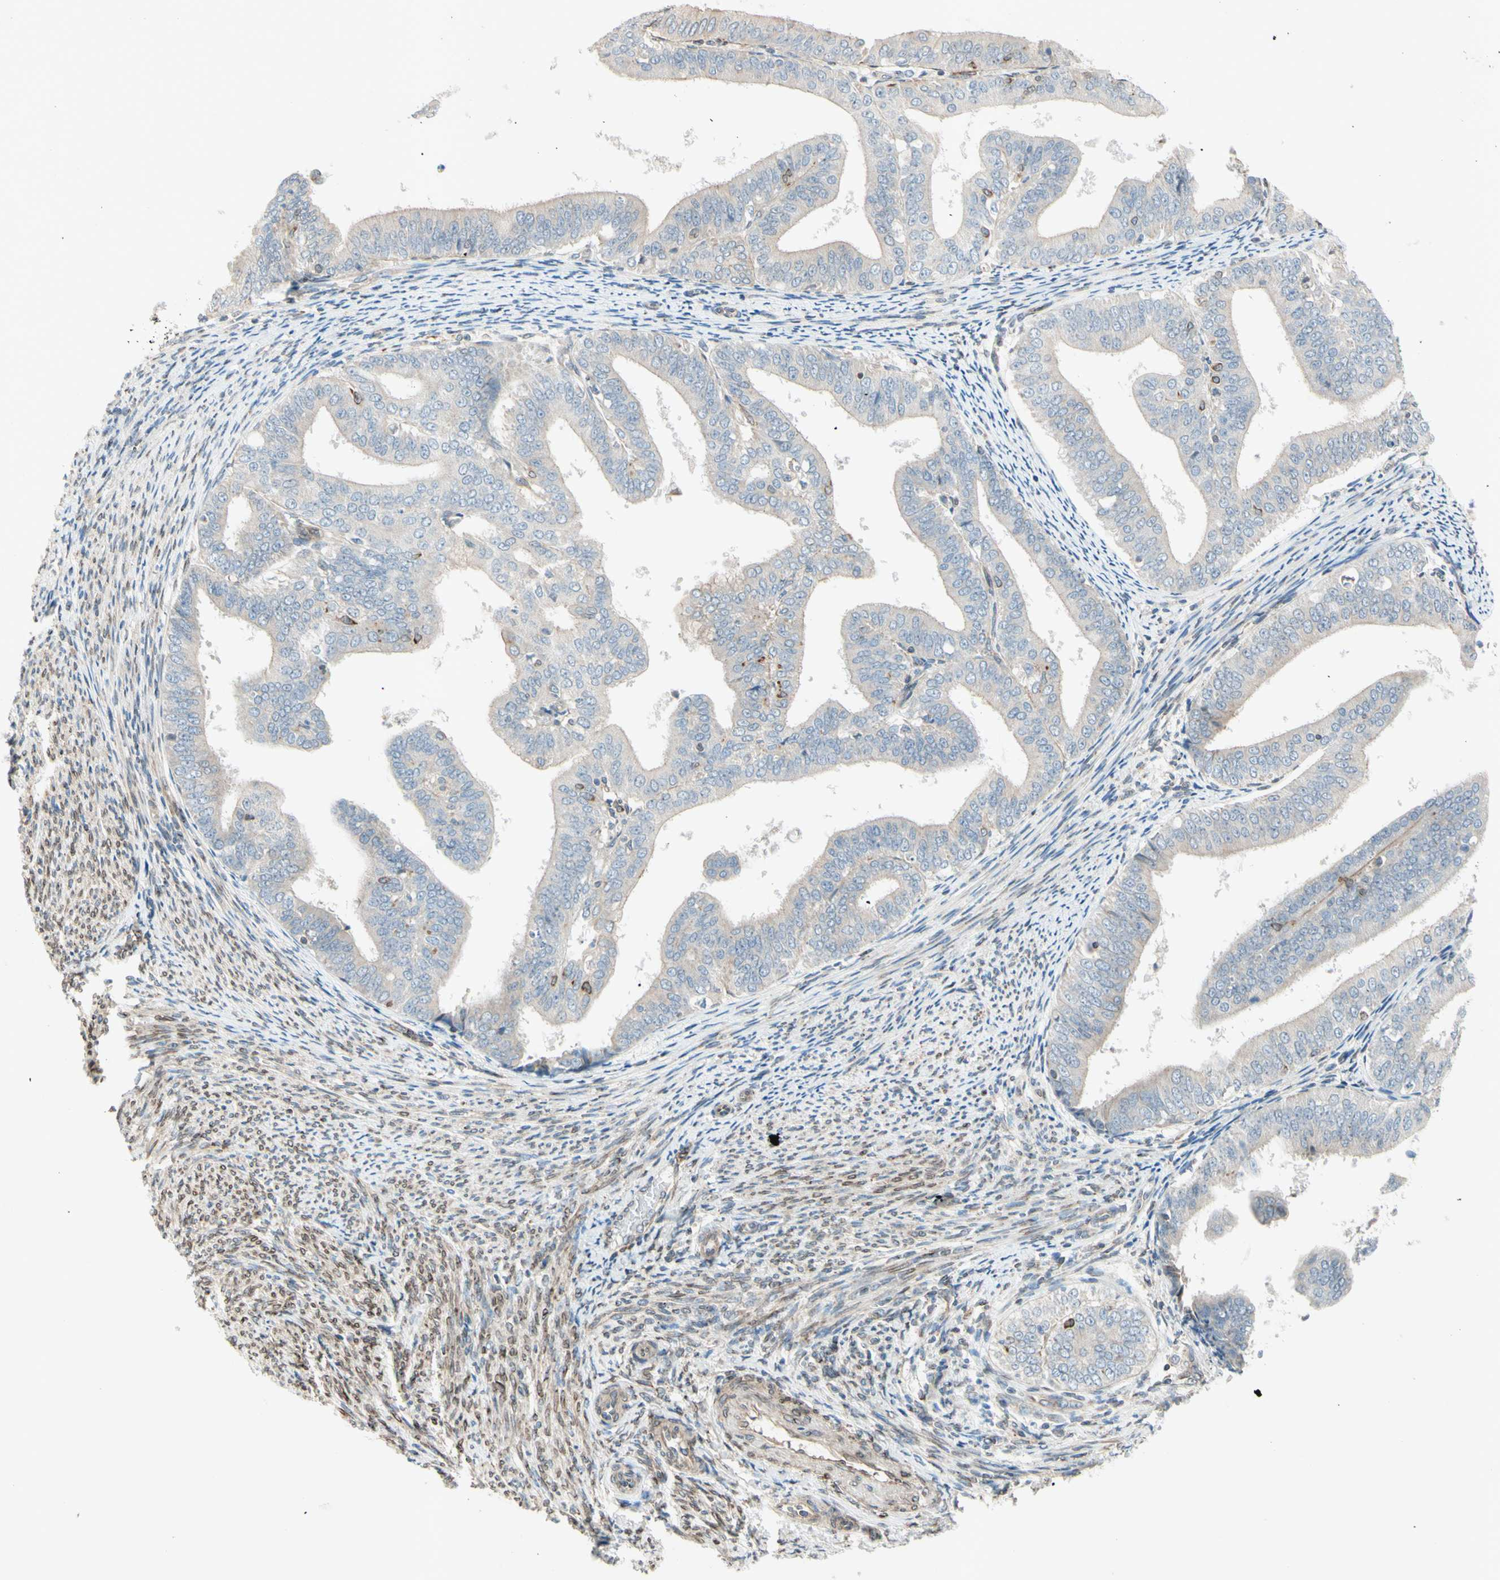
{"staining": {"intensity": "weak", "quantity": ">75%", "location": "cytoplasmic/membranous"}, "tissue": "endometrial cancer", "cell_type": "Tumor cells", "image_type": "cancer", "snomed": [{"axis": "morphology", "description": "Adenocarcinoma, NOS"}, {"axis": "topography", "description": "Endometrium"}], "caption": "A brown stain highlights weak cytoplasmic/membranous staining of a protein in adenocarcinoma (endometrial) tumor cells.", "gene": "TRAF2", "patient": {"sex": "female", "age": 63}}